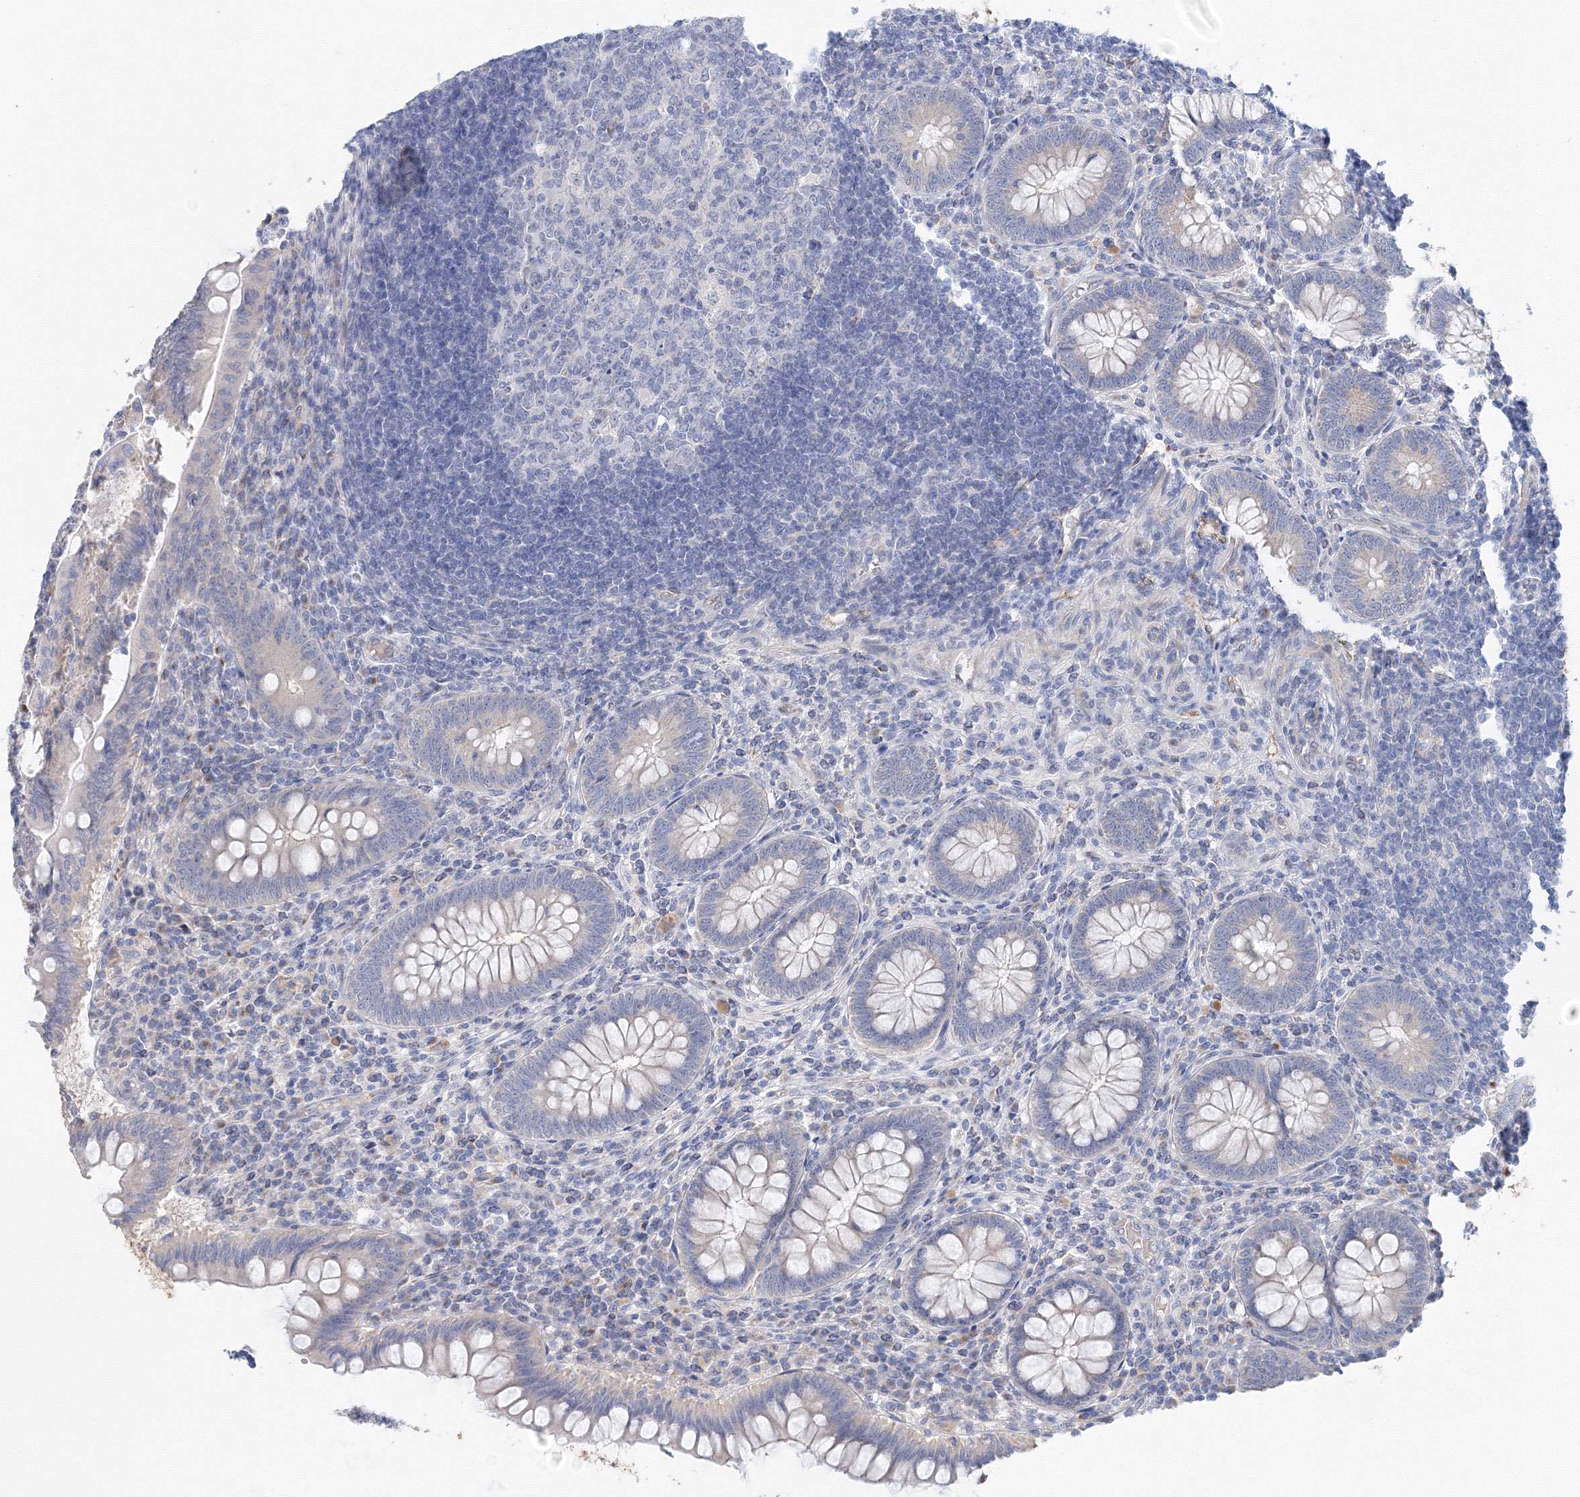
{"staining": {"intensity": "negative", "quantity": "none", "location": "none"}, "tissue": "appendix", "cell_type": "Glandular cells", "image_type": "normal", "snomed": [{"axis": "morphology", "description": "Normal tissue, NOS"}, {"axis": "topography", "description": "Appendix"}], "caption": "A high-resolution photomicrograph shows immunohistochemistry staining of unremarkable appendix, which displays no significant staining in glandular cells.", "gene": "TAMM41", "patient": {"sex": "male", "age": 14}}